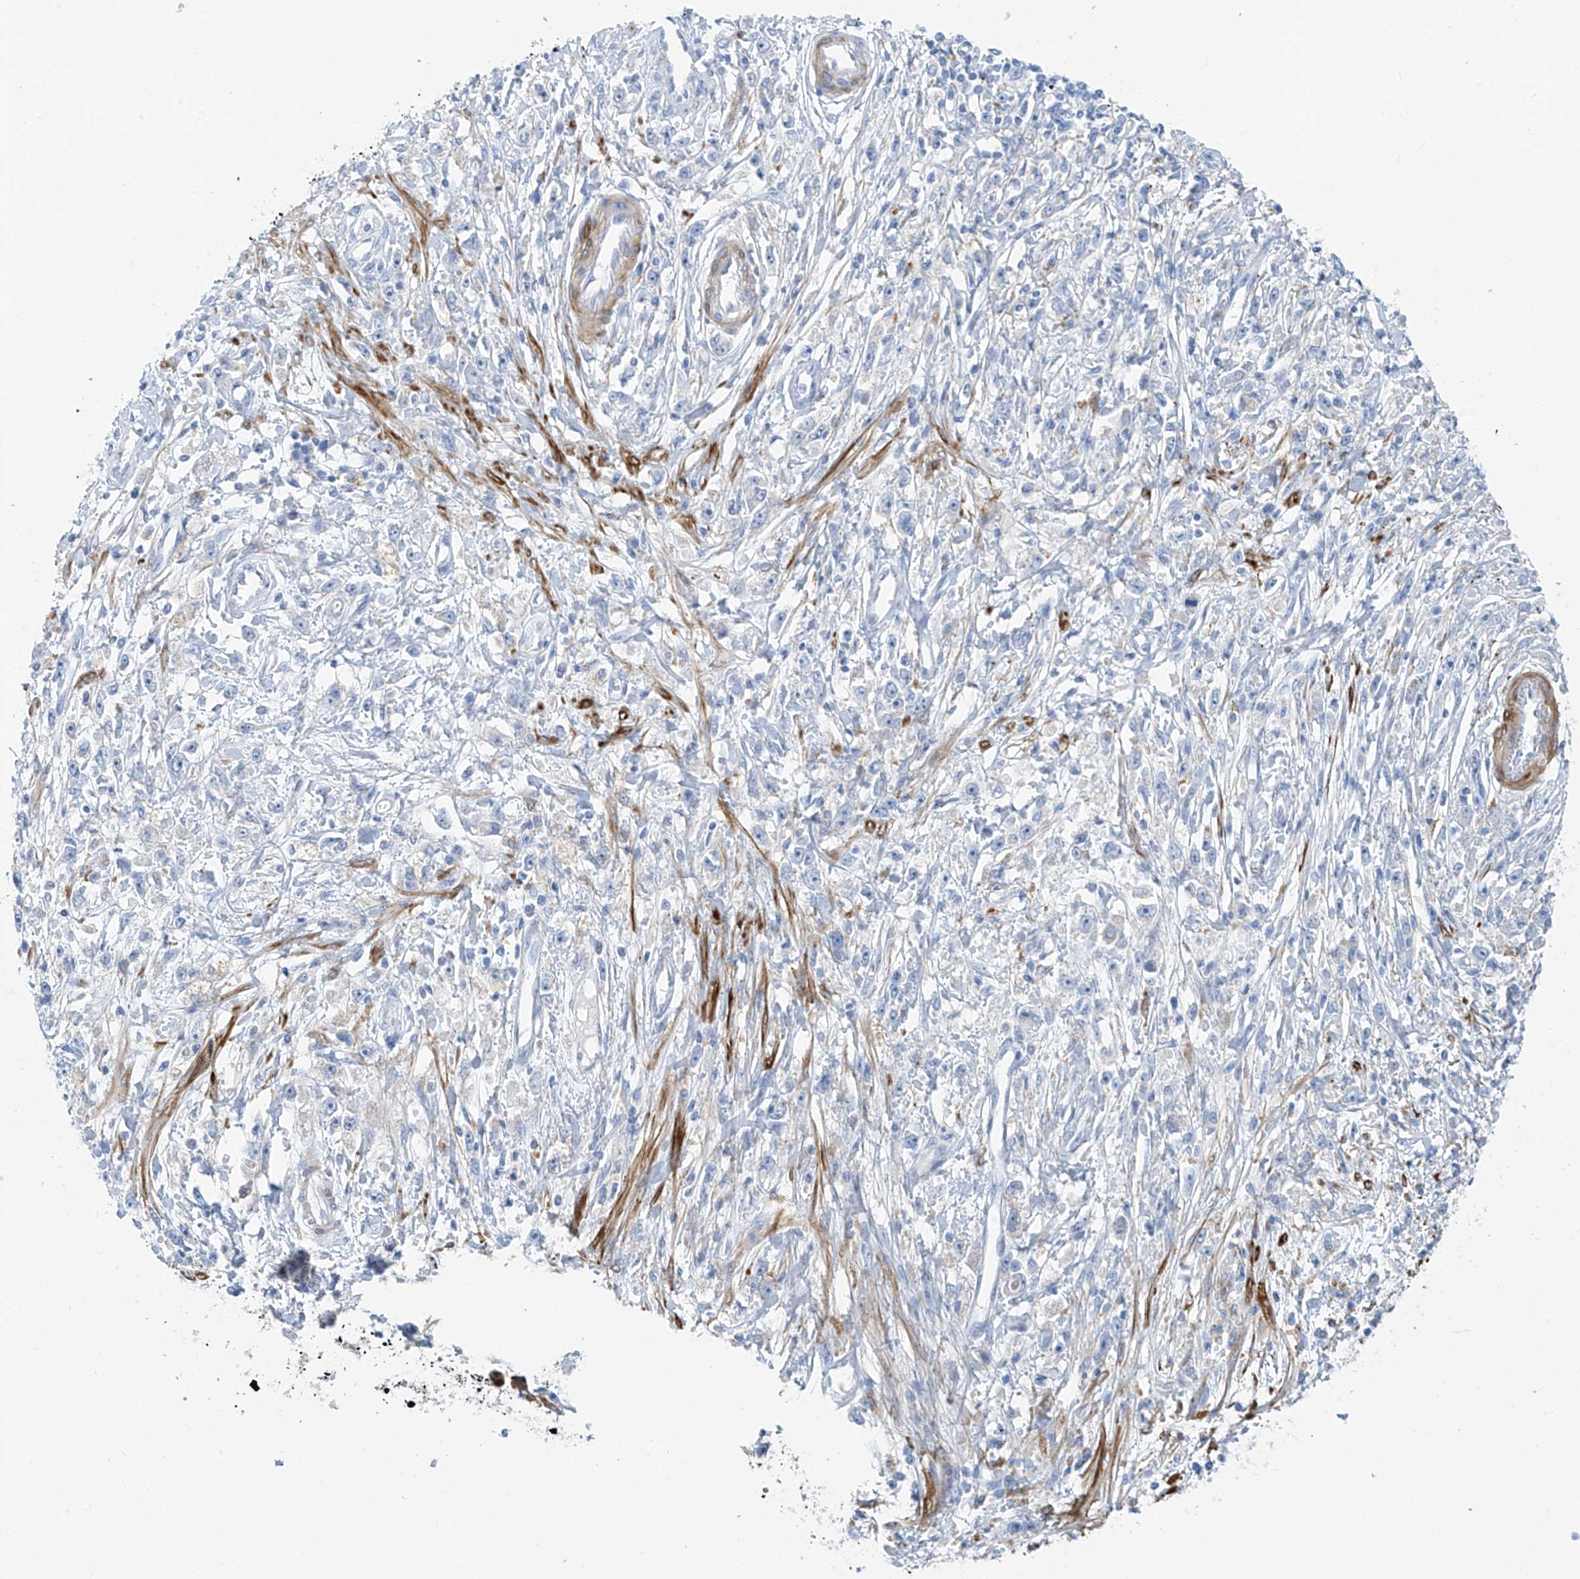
{"staining": {"intensity": "negative", "quantity": "none", "location": "none"}, "tissue": "stomach cancer", "cell_type": "Tumor cells", "image_type": "cancer", "snomed": [{"axis": "morphology", "description": "Adenocarcinoma, NOS"}, {"axis": "topography", "description": "Stomach"}], "caption": "The histopathology image displays no significant expression in tumor cells of stomach cancer (adenocarcinoma).", "gene": "GLMP", "patient": {"sex": "female", "age": 59}}